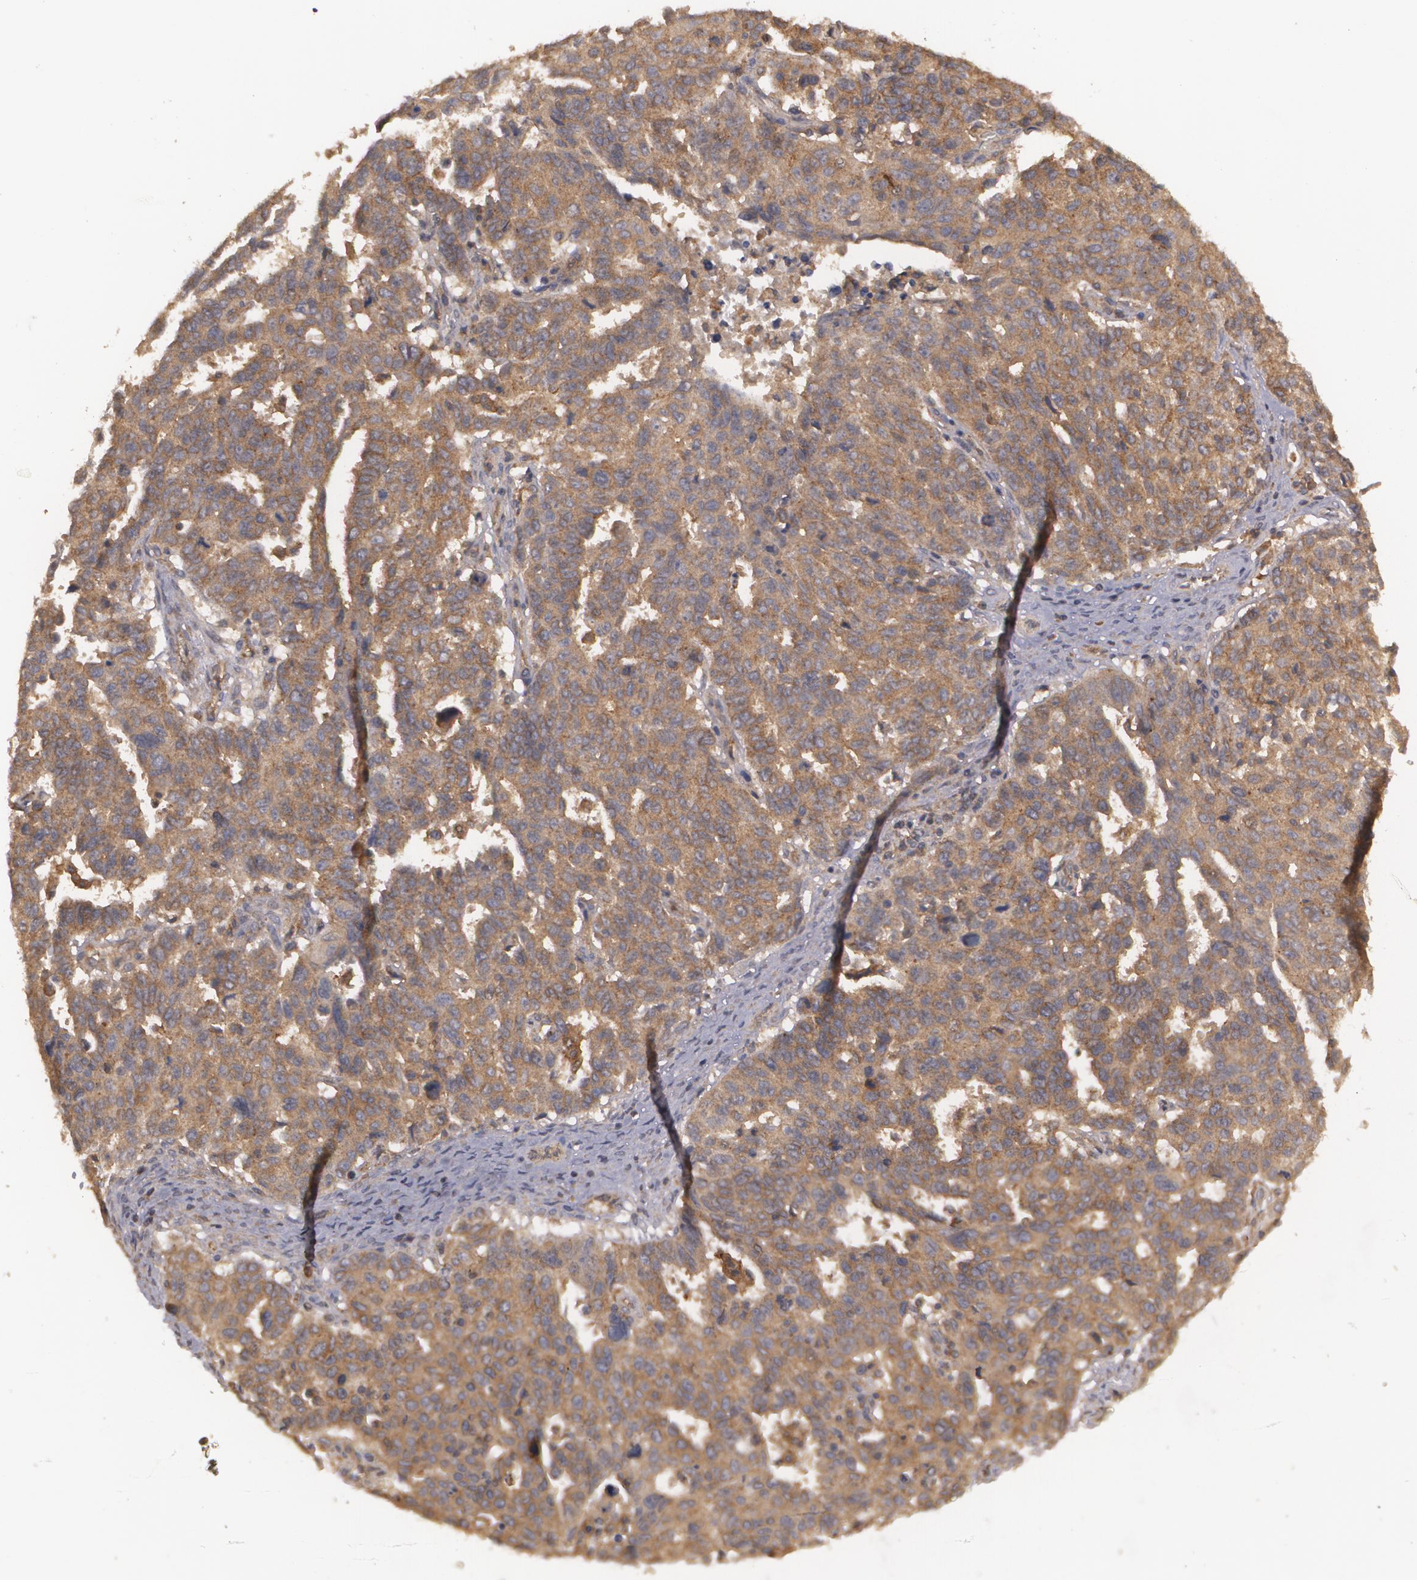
{"staining": {"intensity": "weak", "quantity": ">75%", "location": "cytoplasmic/membranous"}, "tissue": "ovarian cancer", "cell_type": "Tumor cells", "image_type": "cancer", "snomed": [{"axis": "morphology", "description": "Carcinoma, endometroid"}, {"axis": "morphology", "description": "Cystadenocarcinoma, serous, NOS"}, {"axis": "topography", "description": "Ovary"}], "caption": "The photomicrograph demonstrates immunohistochemical staining of ovarian cancer (endometroid carcinoma). There is weak cytoplasmic/membranous expression is seen in about >75% of tumor cells.", "gene": "HRAS", "patient": {"sex": "female", "age": 45}}